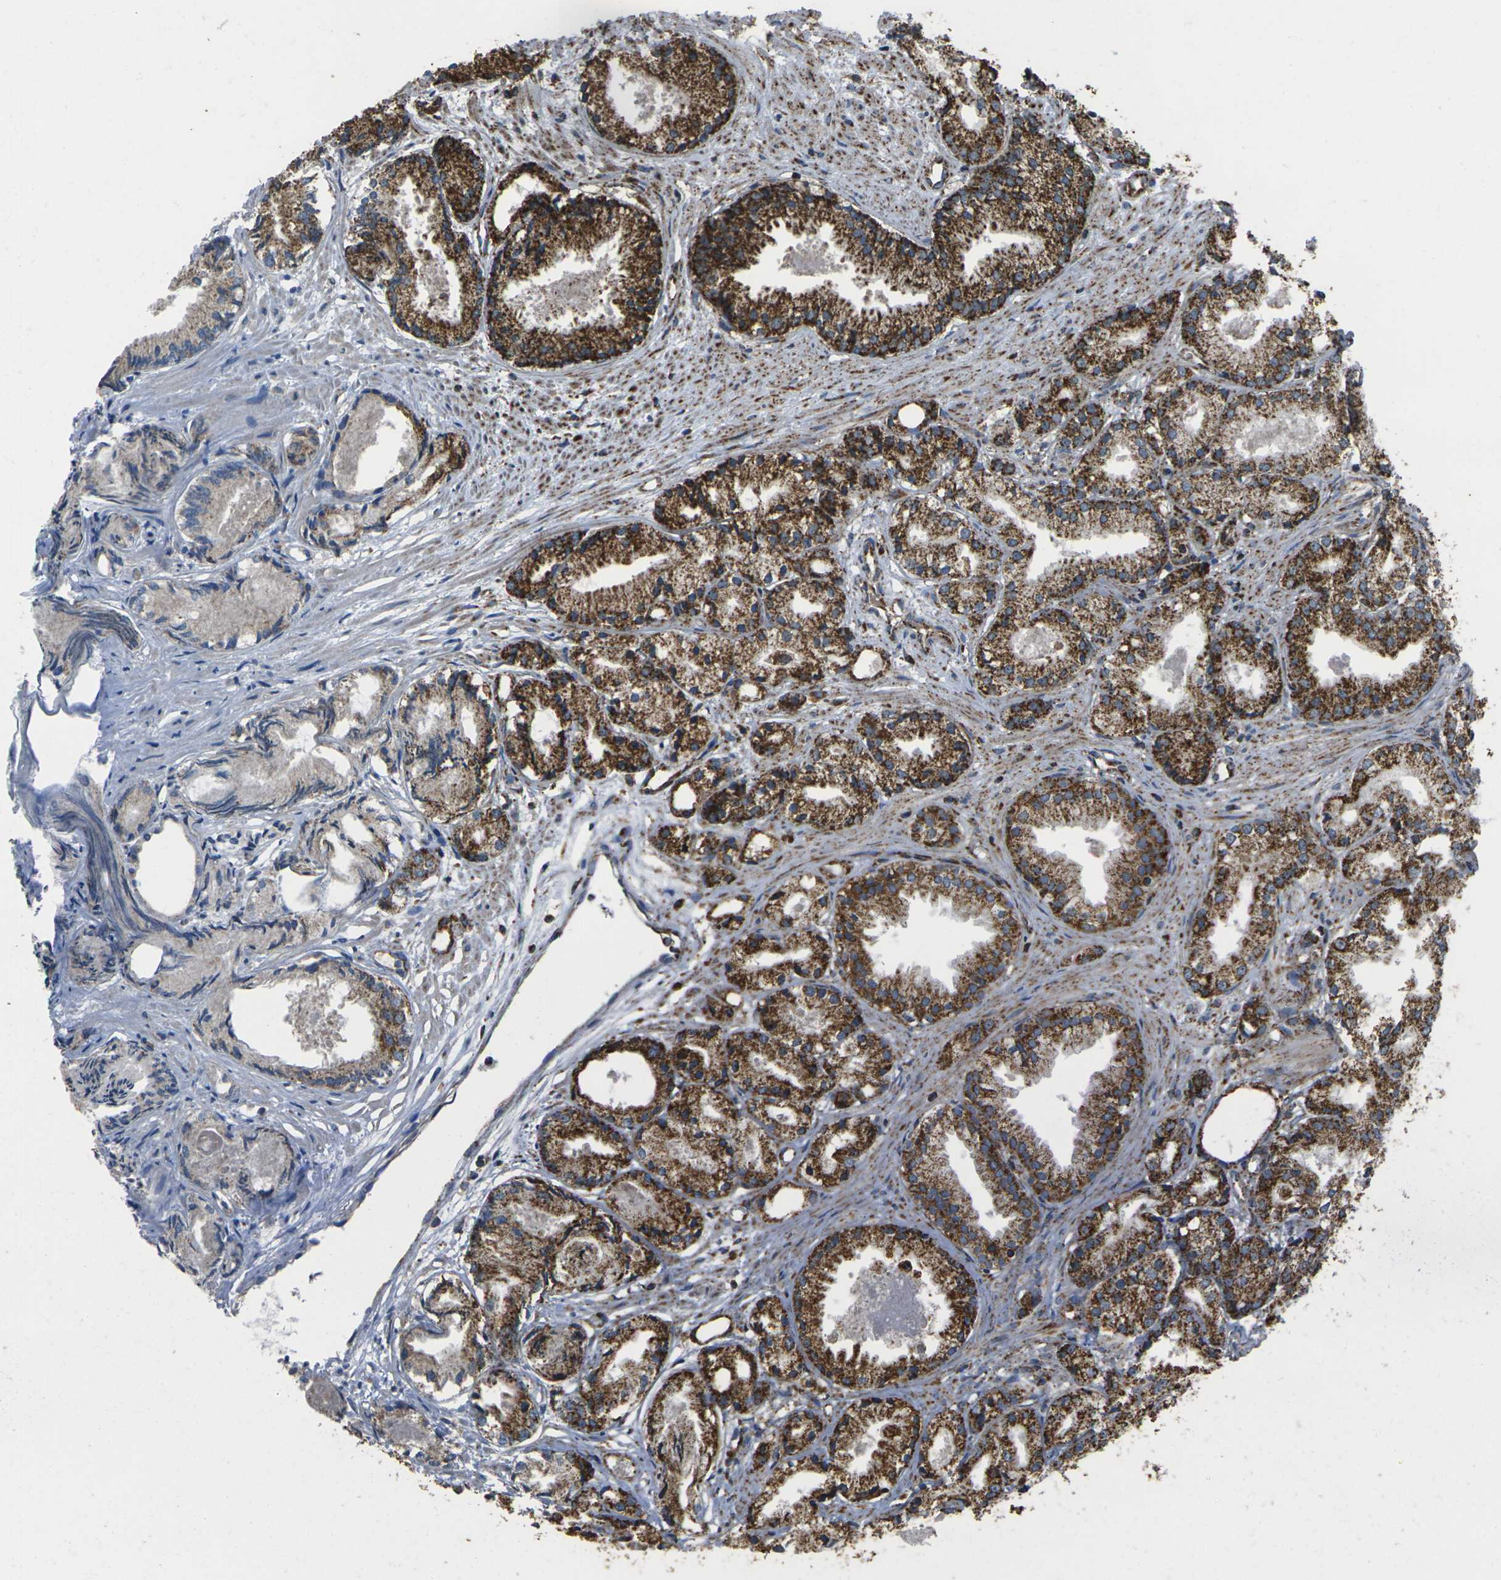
{"staining": {"intensity": "strong", "quantity": ">75%", "location": "cytoplasmic/membranous"}, "tissue": "prostate cancer", "cell_type": "Tumor cells", "image_type": "cancer", "snomed": [{"axis": "morphology", "description": "Adenocarcinoma, Low grade"}, {"axis": "topography", "description": "Prostate"}], "caption": "Adenocarcinoma (low-grade) (prostate) stained with DAB immunohistochemistry shows high levels of strong cytoplasmic/membranous expression in about >75% of tumor cells.", "gene": "KLHL5", "patient": {"sex": "male", "age": 72}}